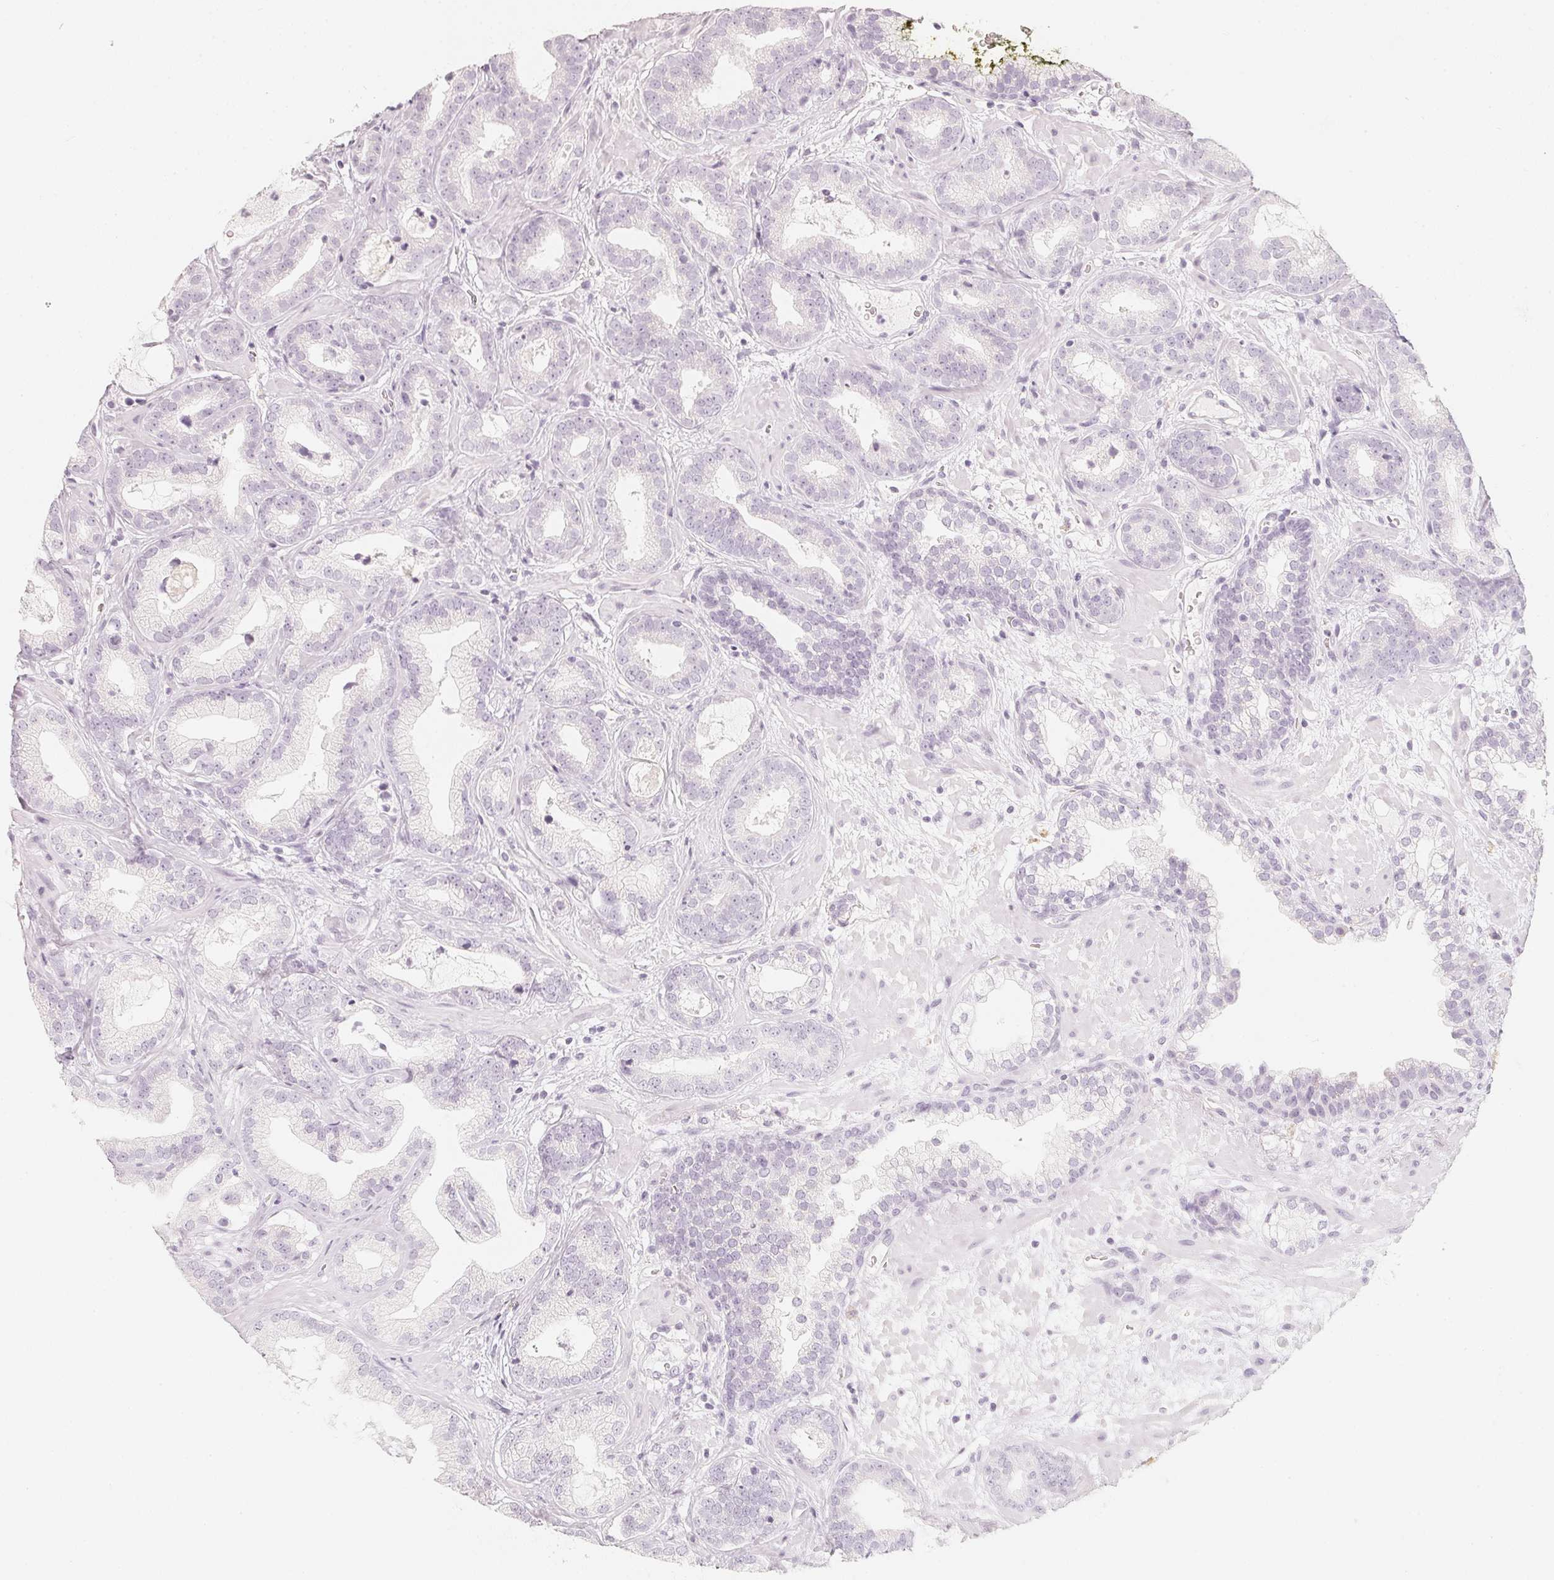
{"staining": {"intensity": "negative", "quantity": "none", "location": "none"}, "tissue": "prostate cancer", "cell_type": "Tumor cells", "image_type": "cancer", "snomed": [{"axis": "morphology", "description": "Adenocarcinoma, Low grade"}, {"axis": "topography", "description": "Prostate"}], "caption": "The photomicrograph demonstrates no significant expression in tumor cells of prostate cancer (low-grade adenocarcinoma).", "gene": "SLC22A8", "patient": {"sex": "male", "age": 62}}